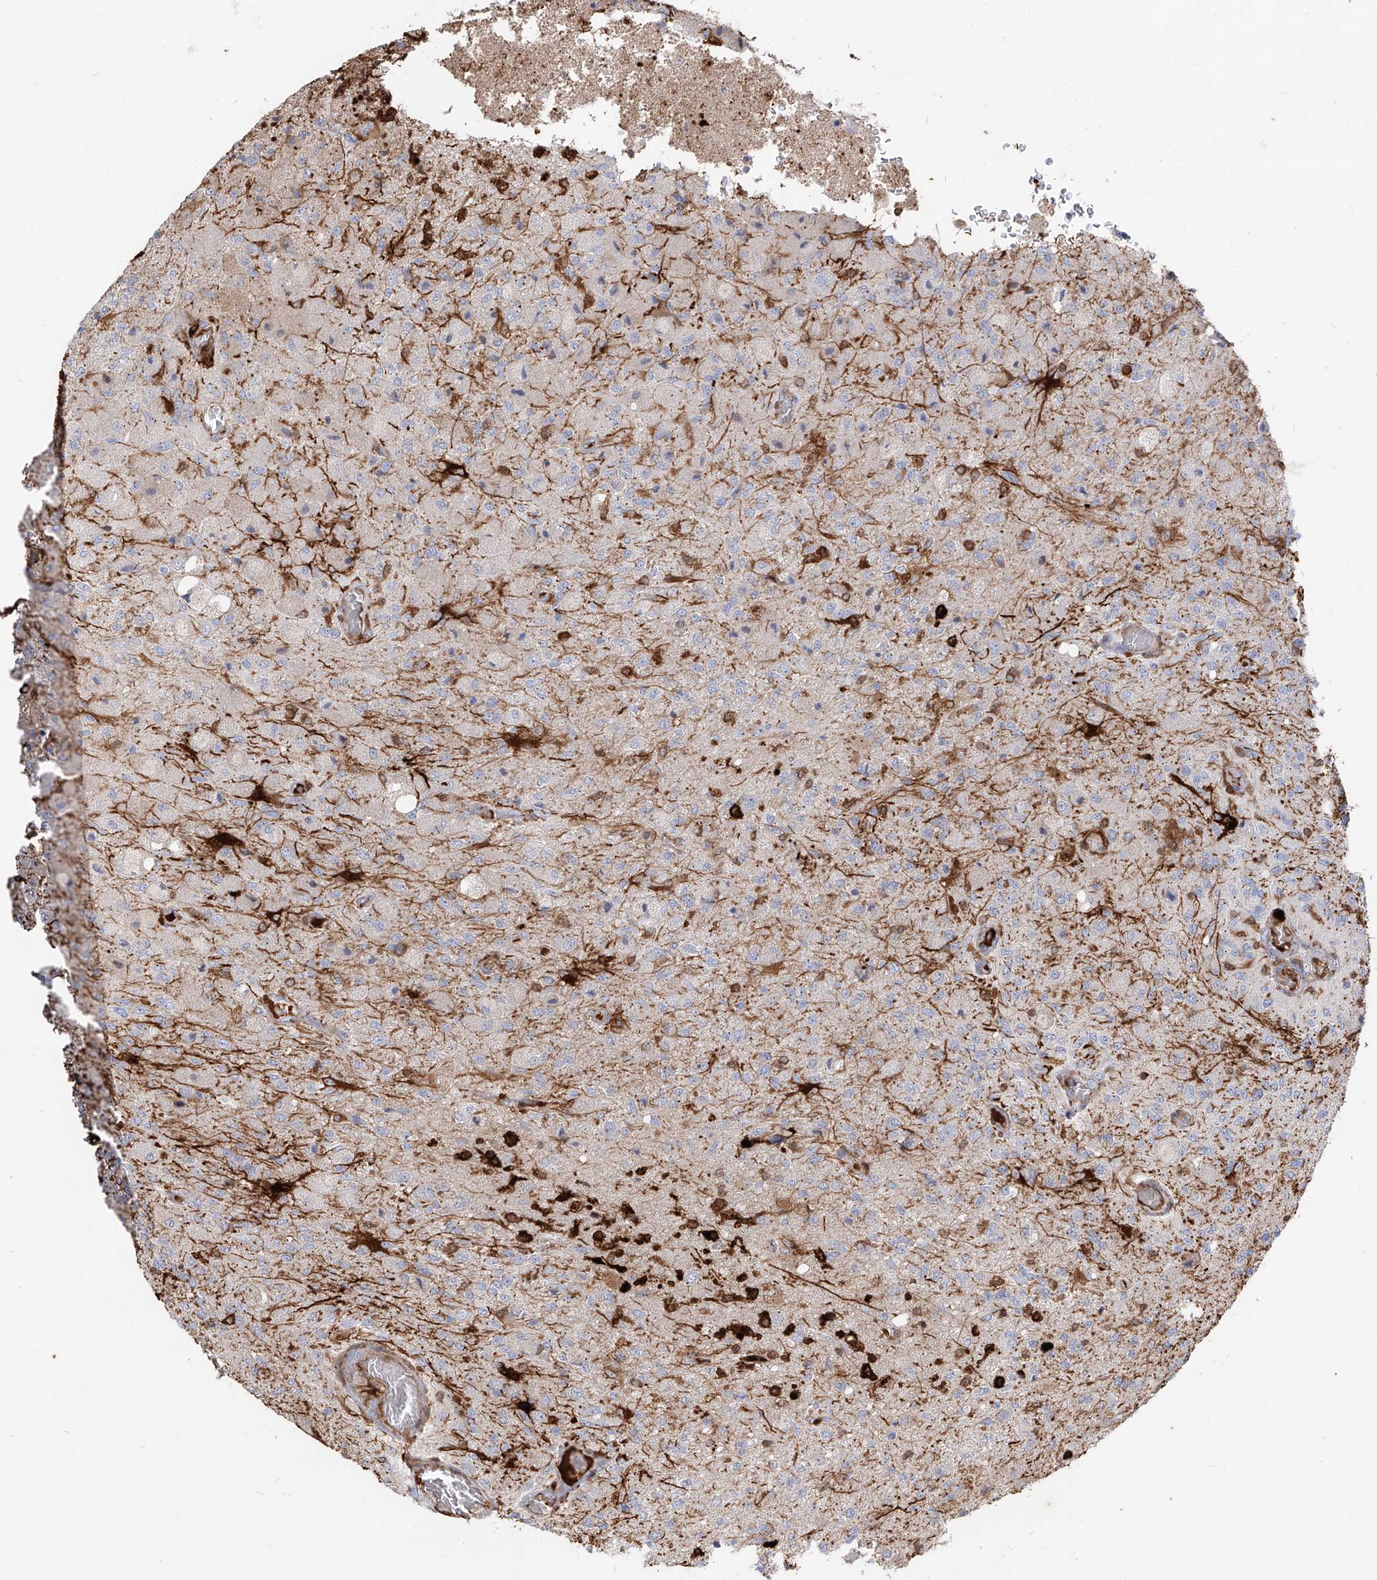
{"staining": {"intensity": "negative", "quantity": "none", "location": "none"}, "tissue": "glioma", "cell_type": "Tumor cells", "image_type": "cancer", "snomed": [{"axis": "morphology", "description": "Normal tissue, NOS"}, {"axis": "morphology", "description": "Glioma, malignant, High grade"}, {"axis": "topography", "description": "Cerebral cortex"}], "caption": "Tumor cells show no significant protein positivity in glioma.", "gene": "KYNU", "patient": {"sex": "male", "age": 77}}